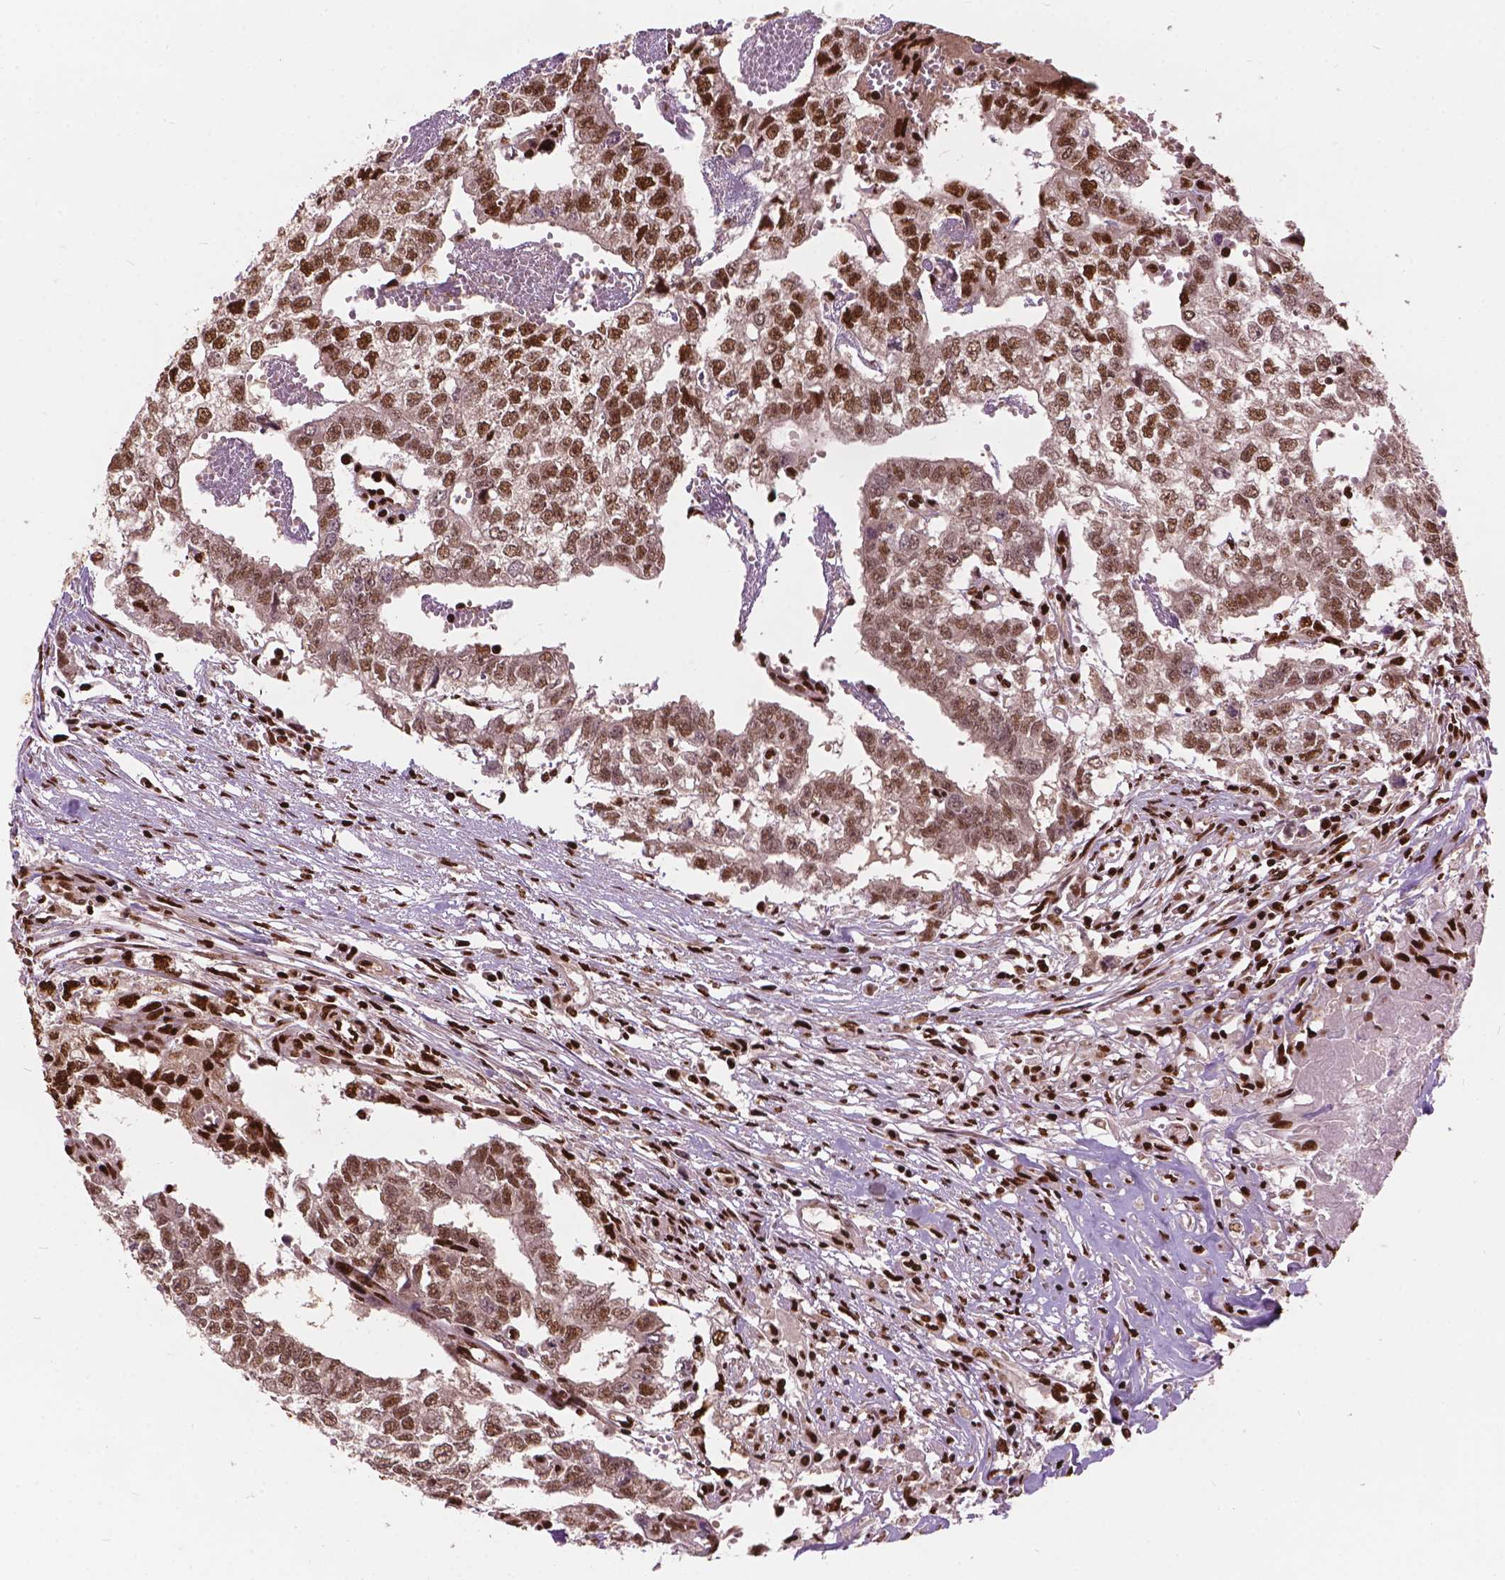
{"staining": {"intensity": "moderate", "quantity": ">75%", "location": "nuclear"}, "tissue": "testis cancer", "cell_type": "Tumor cells", "image_type": "cancer", "snomed": [{"axis": "morphology", "description": "Carcinoma, Embryonal, NOS"}, {"axis": "morphology", "description": "Teratoma, malignant, NOS"}, {"axis": "topography", "description": "Testis"}], "caption": "Testis cancer was stained to show a protein in brown. There is medium levels of moderate nuclear staining in approximately >75% of tumor cells. (DAB IHC, brown staining for protein, blue staining for nuclei).", "gene": "ANP32B", "patient": {"sex": "male", "age": 24}}